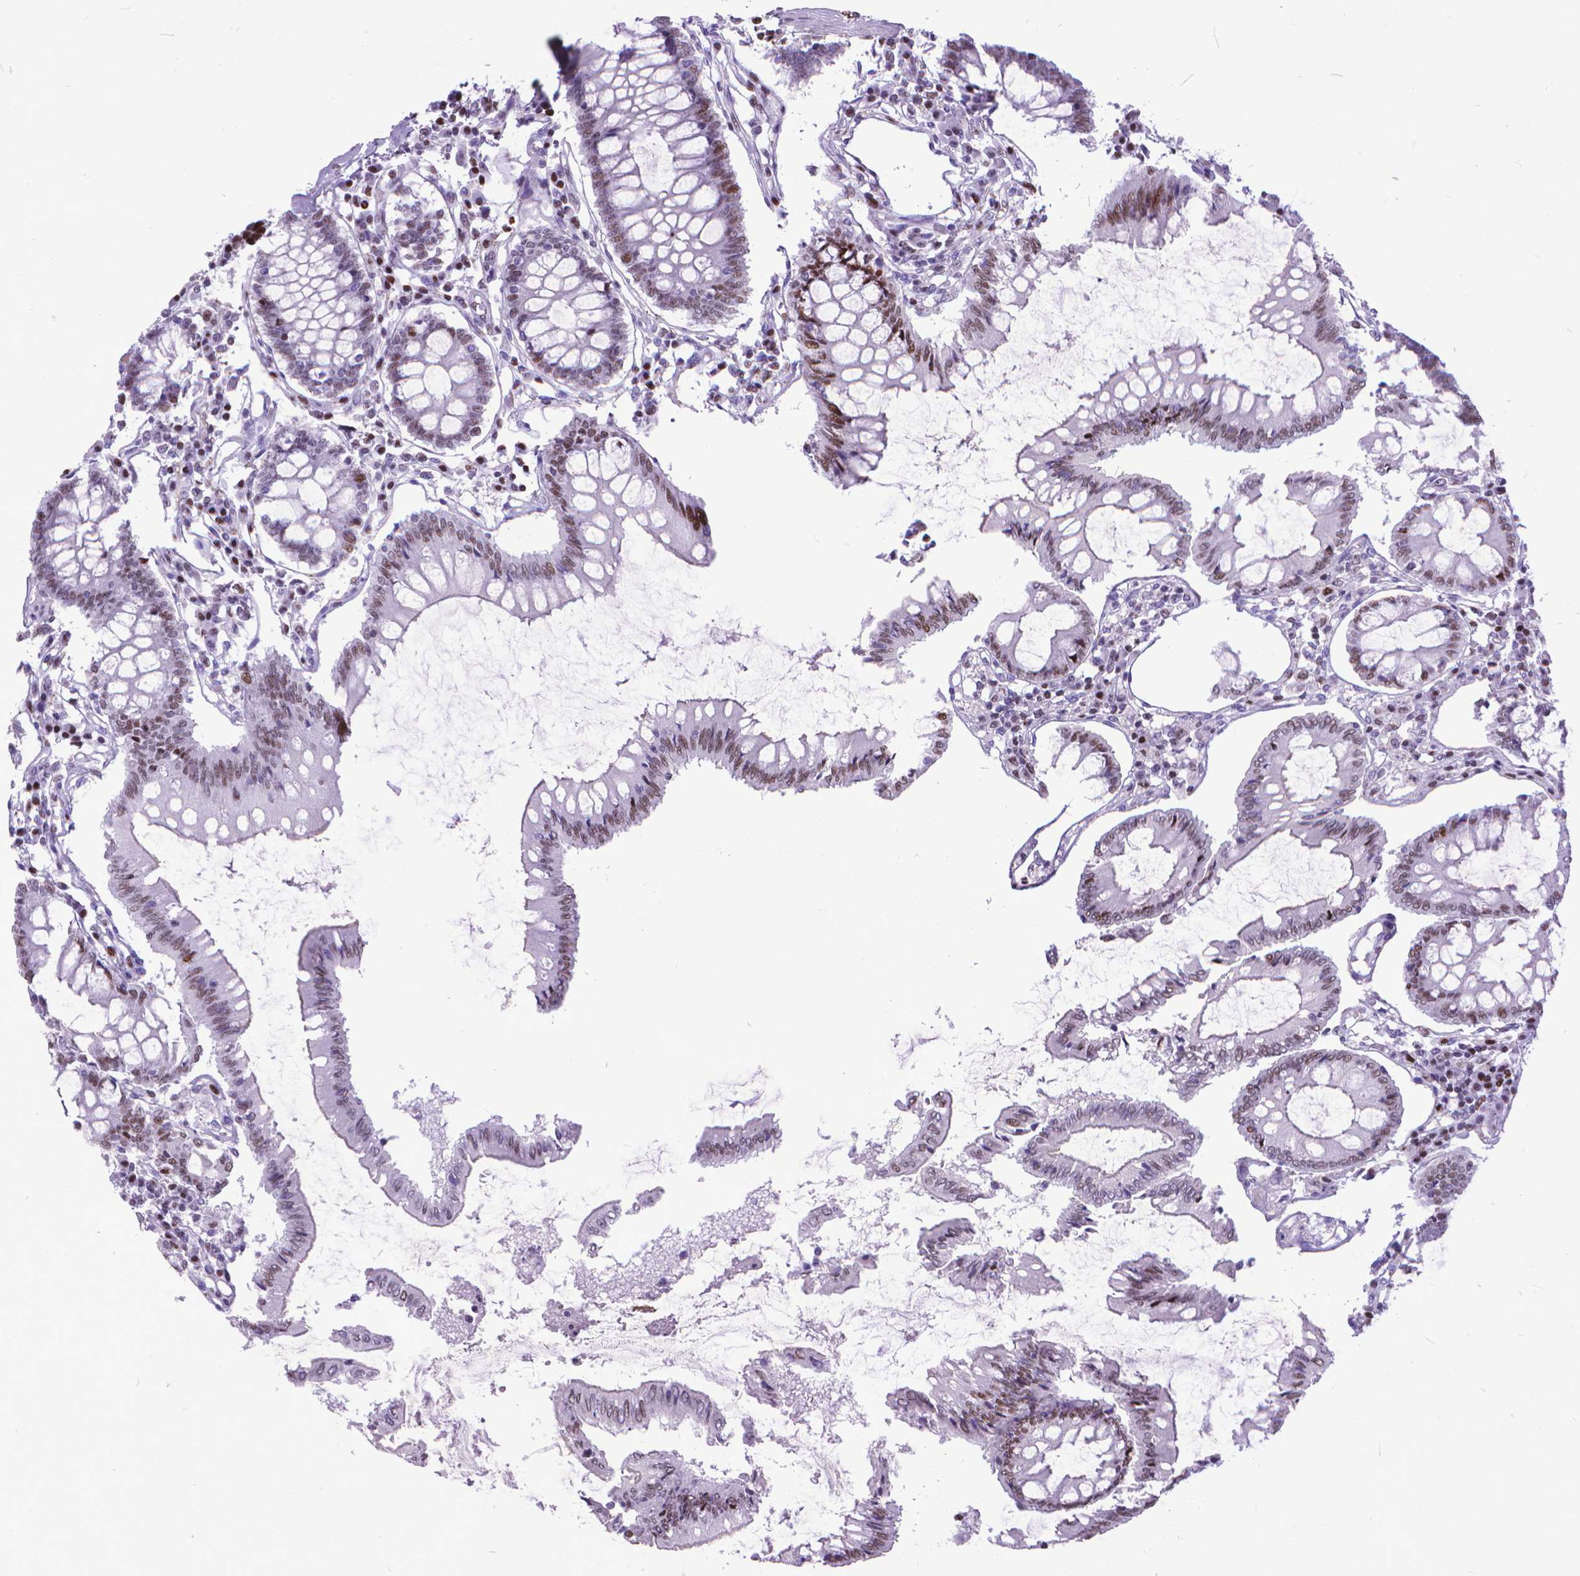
{"staining": {"intensity": "moderate", "quantity": "<25%", "location": "nuclear"}, "tissue": "colon", "cell_type": "Endothelial cells", "image_type": "normal", "snomed": [{"axis": "morphology", "description": "Normal tissue, NOS"}, {"axis": "morphology", "description": "Adenocarcinoma, NOS"}, {"axis": "topography", "description": "Colon"}], "caption": "This histopathology image reveals benign colon stained with immunohistochemistry to label a protein in brown. The nuclear of endothelial cells show moderate positivity for the protein. Nuclei are counter-stained blue.", "gene": "POLE4", "patient": {"sex": "male", "age": 83}}